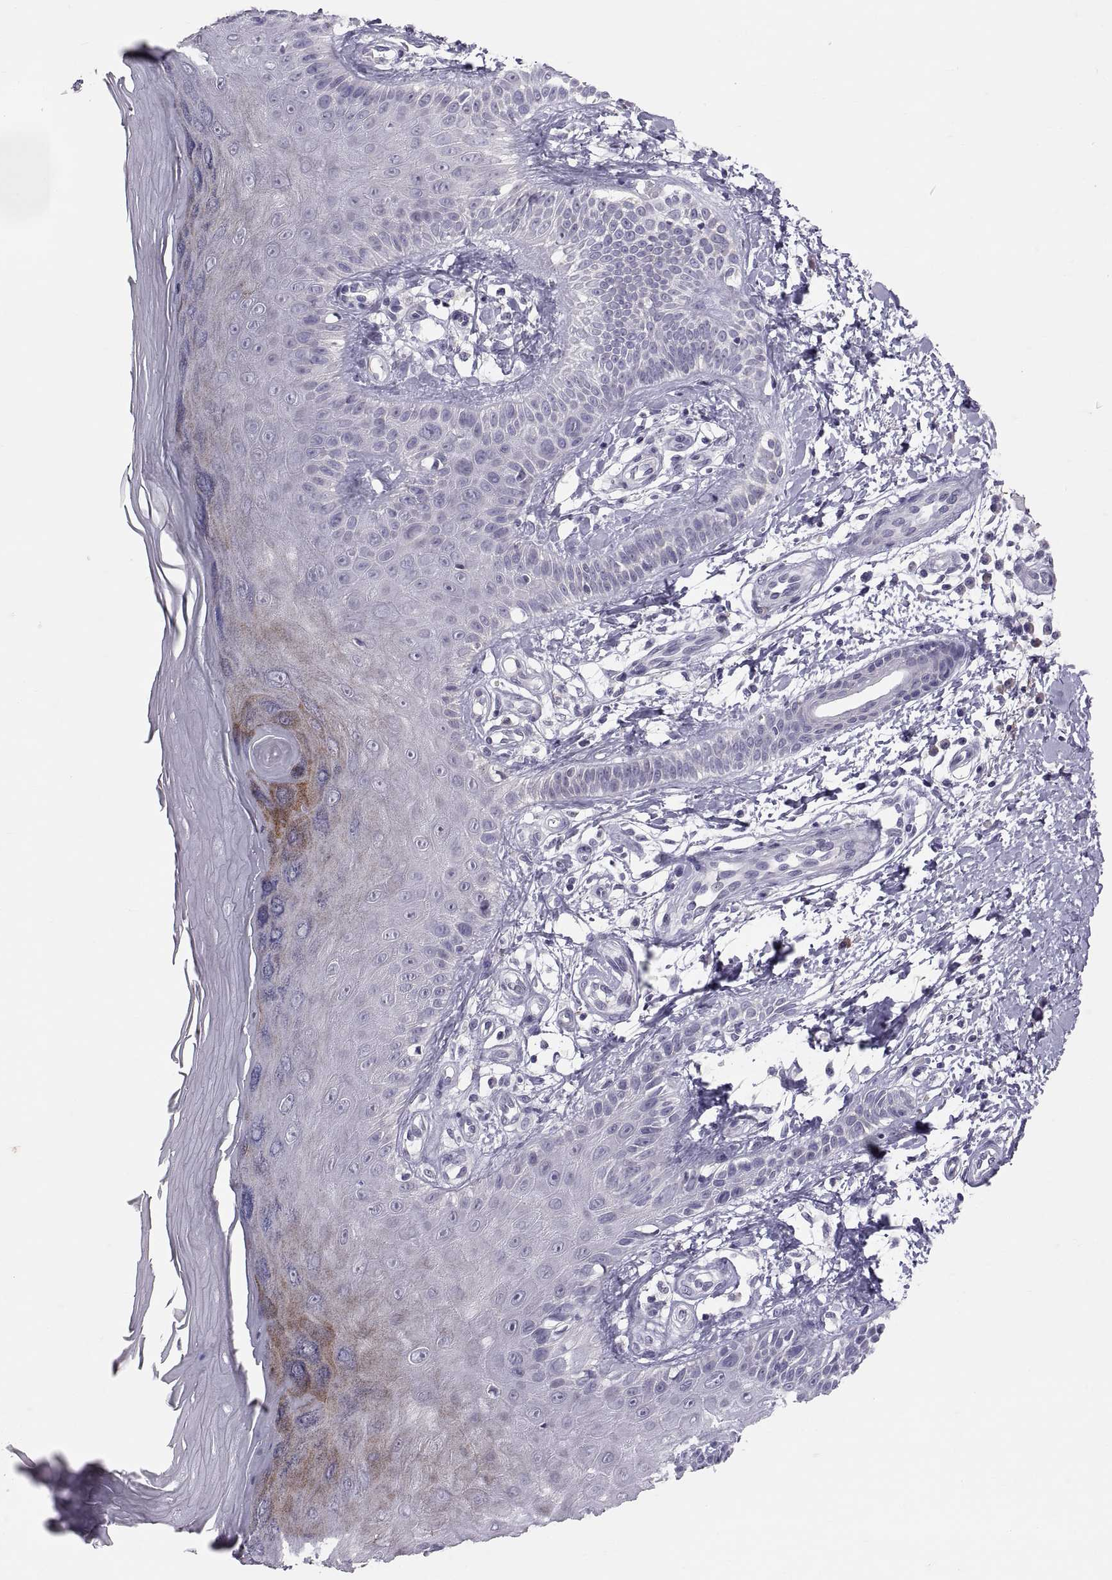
{"staining": {"intensity": "negative", "quantity": "none", "location": "none"}, "tissue": "skin", "cell_type": "Fibroblasts", "image_type": "normal", "snomed": [{"axis": "morphology", "description": "Normal tissue, NOS"}, {"axis": "morphology", "description": "Inflammation, NOS"}, {"axis": "morphology", "description": "Fibrosis, NOS"}, {"axis": "topography", "description": "Skin"}], "caption": "Immunohistochemical staining of normal skin shows no significant positivity in fibroblasts.", "gene": "PTN", "patient": {"sex": "male", "age": 71}}